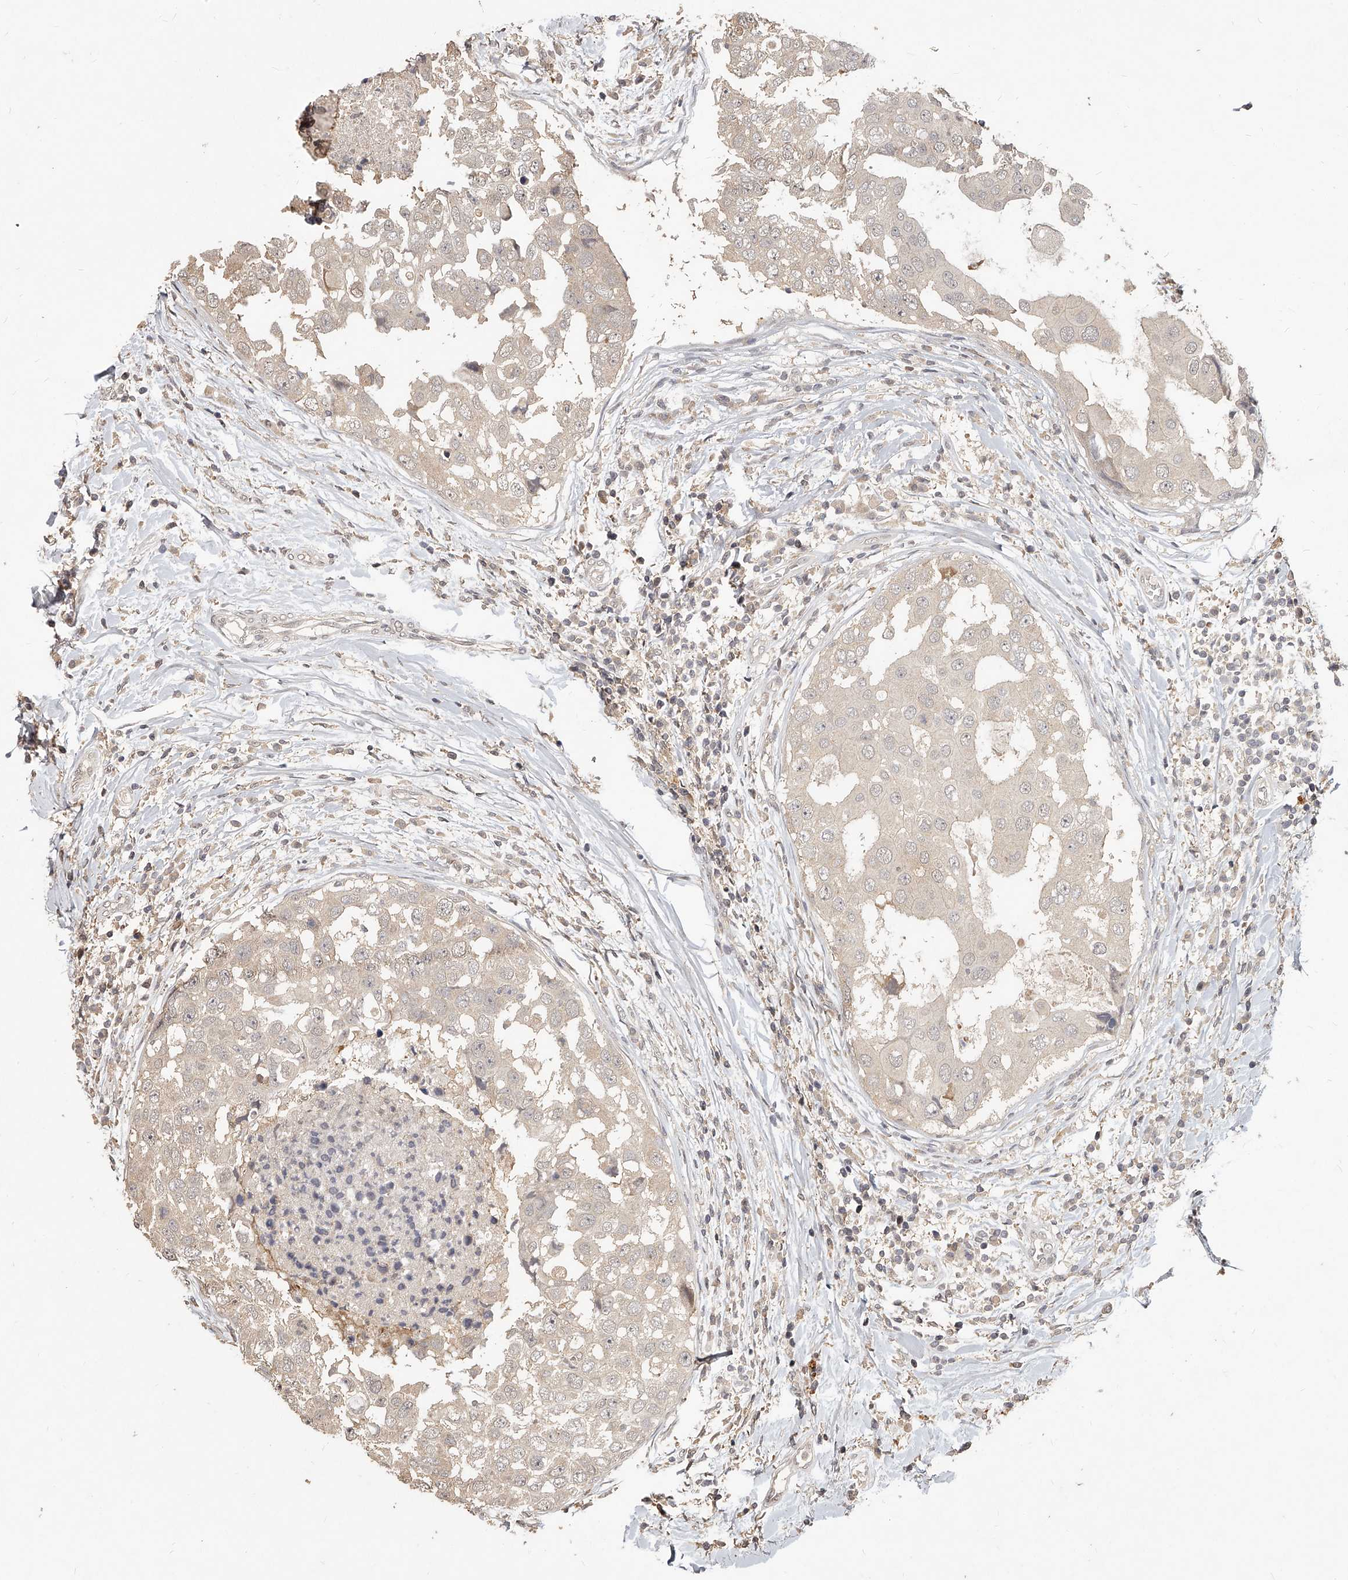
{"staining": {"intensity": "weak", "quantity": "<25%", "location": "nuclear"}, "tissue": "breast cancer", "cell_type": "Tumor cells", "image_type": "cancer", "snomed": [{"axis": "morphology", "description": "Duct carcinoma"}, {"axis": "topography", "description": "Breast"}], "caption": "Immunohistochemistry histopathology image of breast infiltrating ductal carcinoma stained for a protein (brown), which displays no staining in tumor cells.", "gene": "SLC37A1", "patient": {"sex": "female", "age": 27}}